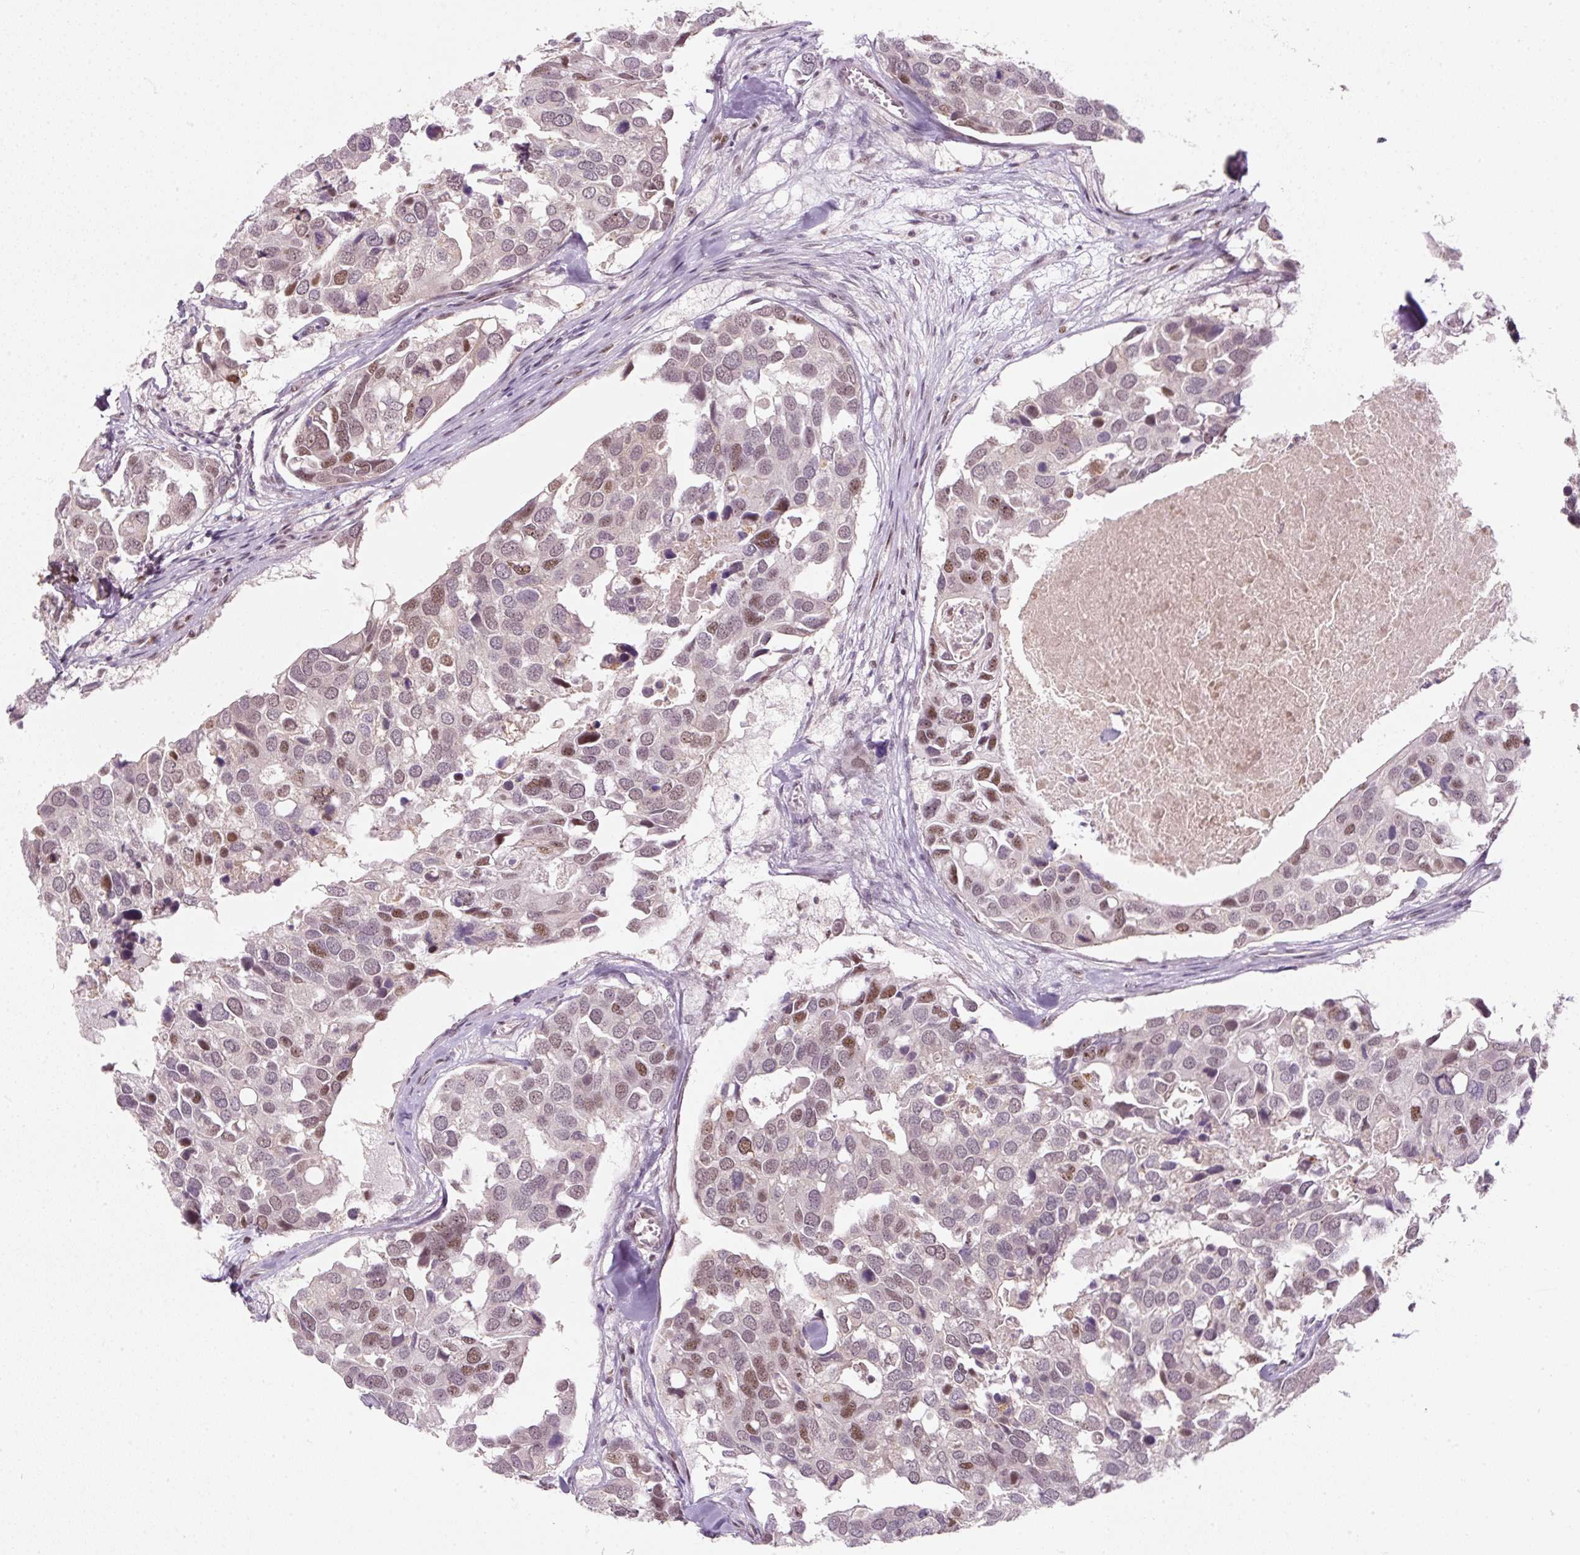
{"staining": {"intensity": "moderate", "quantity": "25%-75%", "location": "nuclear"}, "tissue": "breast cancer", "cell_type": "Tumor cells", "image_type": "cancer", "snomed": [{"axis": "morphology", "description": "Duct carcinoma"}, {"axis": "topography", "description": "Breast"}], "caption": "Moderate nuclear protein positivity is present in about 25%-75% of tumor cells in breast invasive ductal carcinoma.", "gene": "U2AF2", "patient": {"sex": "female", "age": 83}}